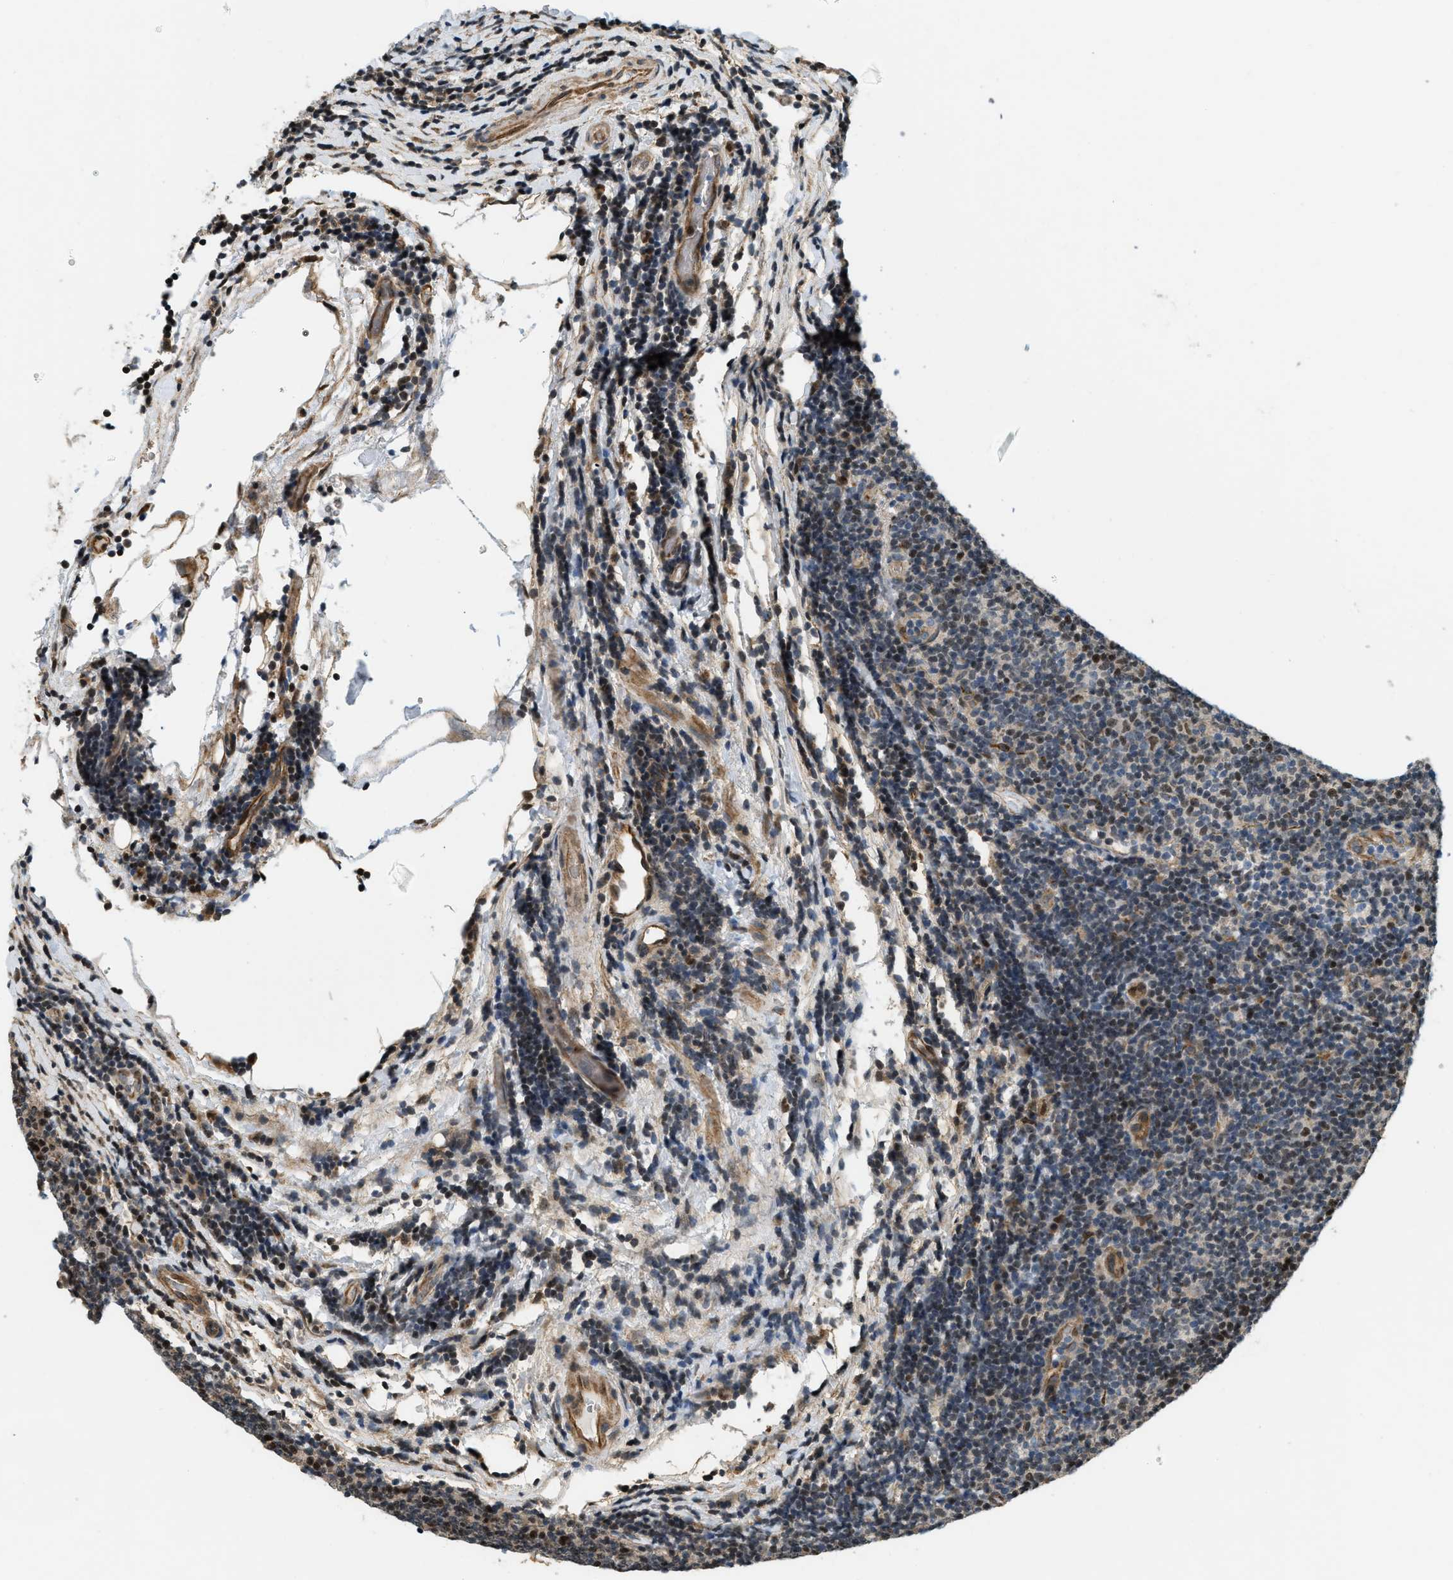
{"staining": {"intensity": "moderate", "quantity": "<25%", "location": "nuclear"}, "tissue": "lymphoma", "cell_type": "Tumor cells", "image_type": "cancer", "snomed": [{"axis": "morphology", "description": "Malignant lymphoma, non-Hodgkin's type, Low grade"}, {"axis": "topography", "description": "Lymph node"}], "caption": "High-magnification brightfield microscopy of low-grade malignant lymphoma, non-Hodgkin's type stained with DAB (brown) and counterstained with hematoxylin (blue). tumor cells exhibit moderate nuclear positivity is appreciated in about<25% of cells.", "gene": "LTA4H", "patient": {"sex": "male", "age": 83}}